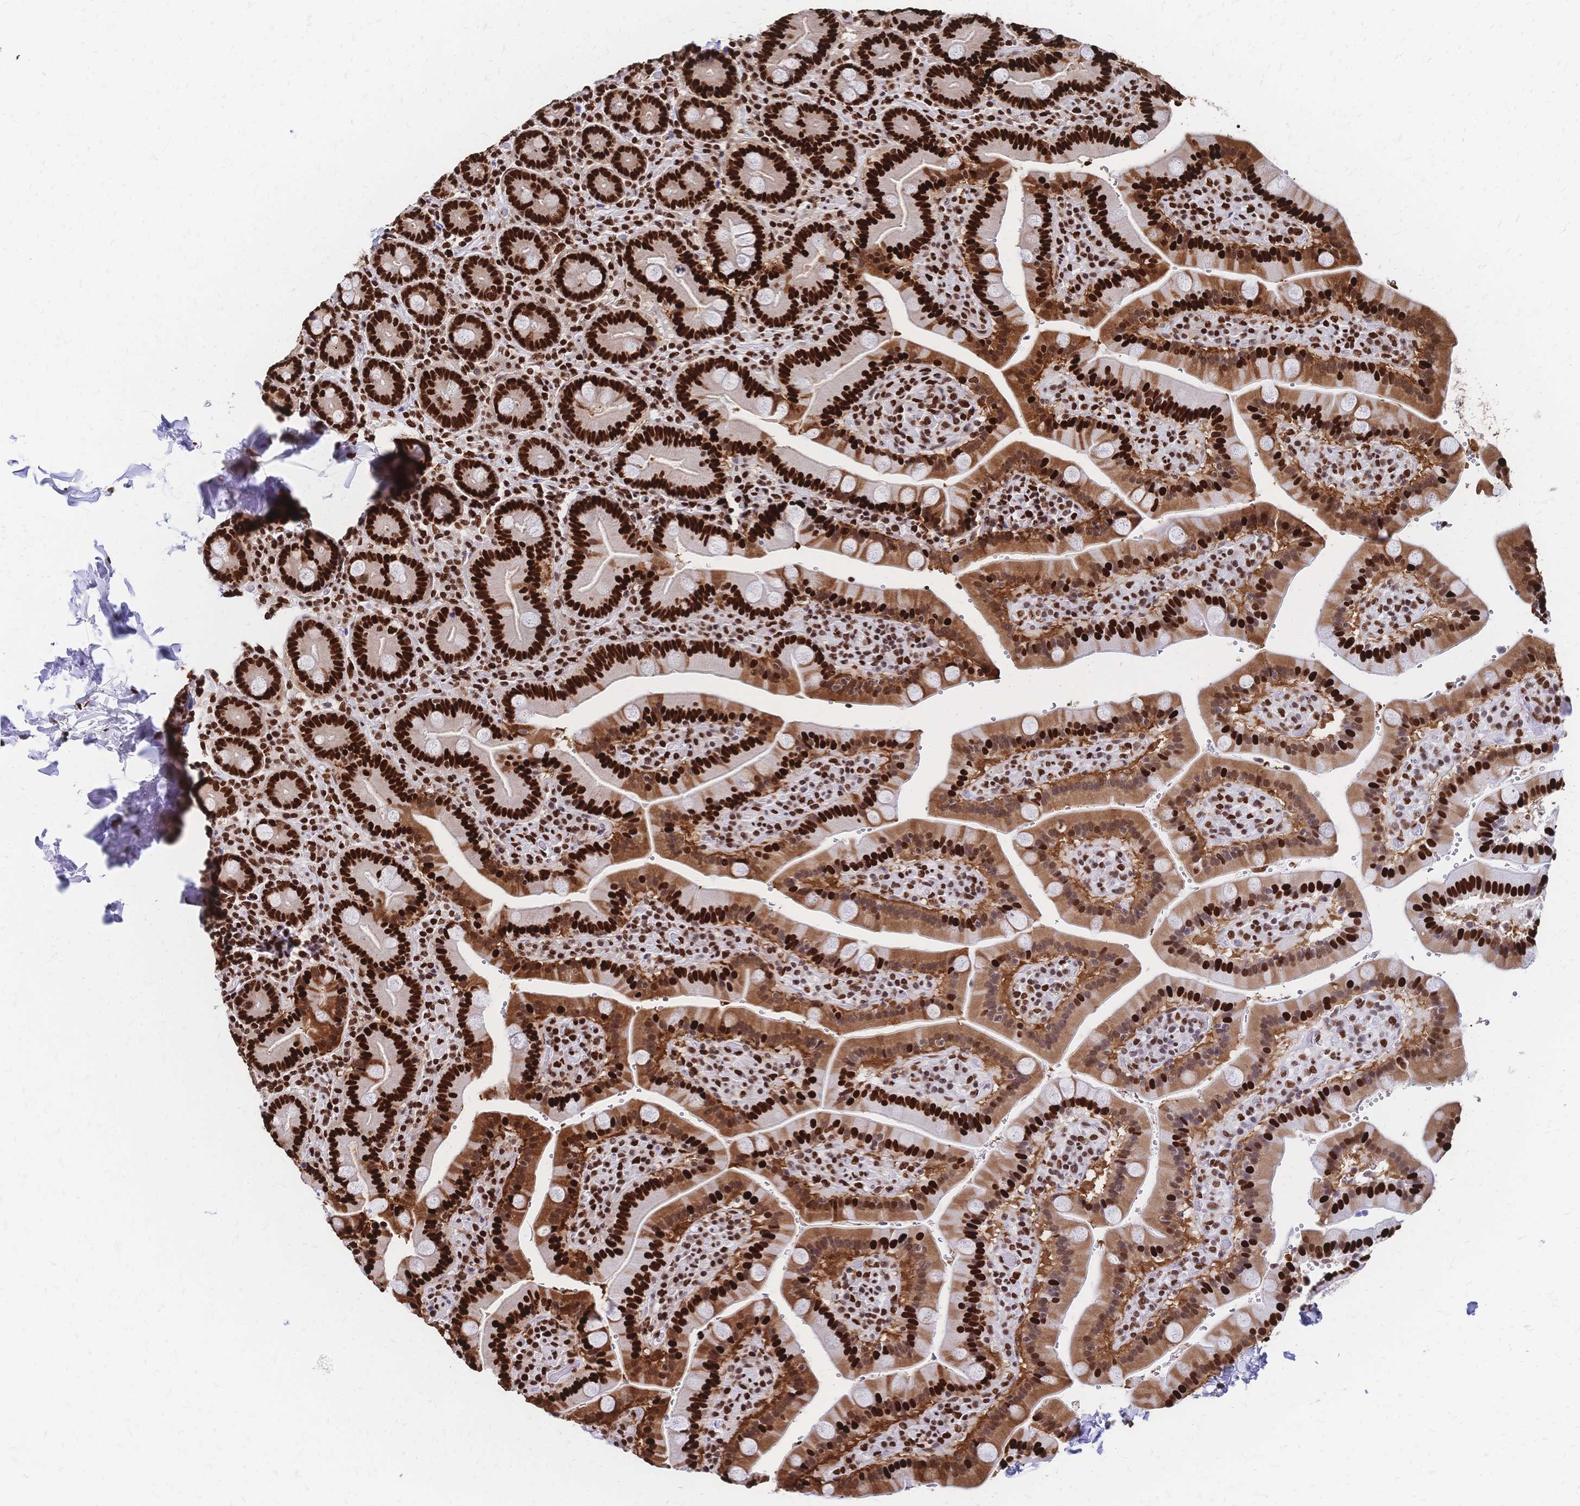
{"staining": {"intensity": "strong", "quantity": ">75%", "location": "cytoplasmic/membranous,nuclear"}, "tissue": "duodenum", "cell_type": "Glandular cells", "image_type": "normal", "snomed": [{"axis": "morphology", "description": "Normal tissue, NOS"}, {"axis": "topography", "description": "Duodenum"}], "caption": "DAB immunohistochemical staining of unremarkable duodenum shows strong cytoplasmic/membranous,nuclear protein expression in approximately >75% of glandular cells.", "gene": "HDGF", "patient": {"sex": "female", "age": 62}}